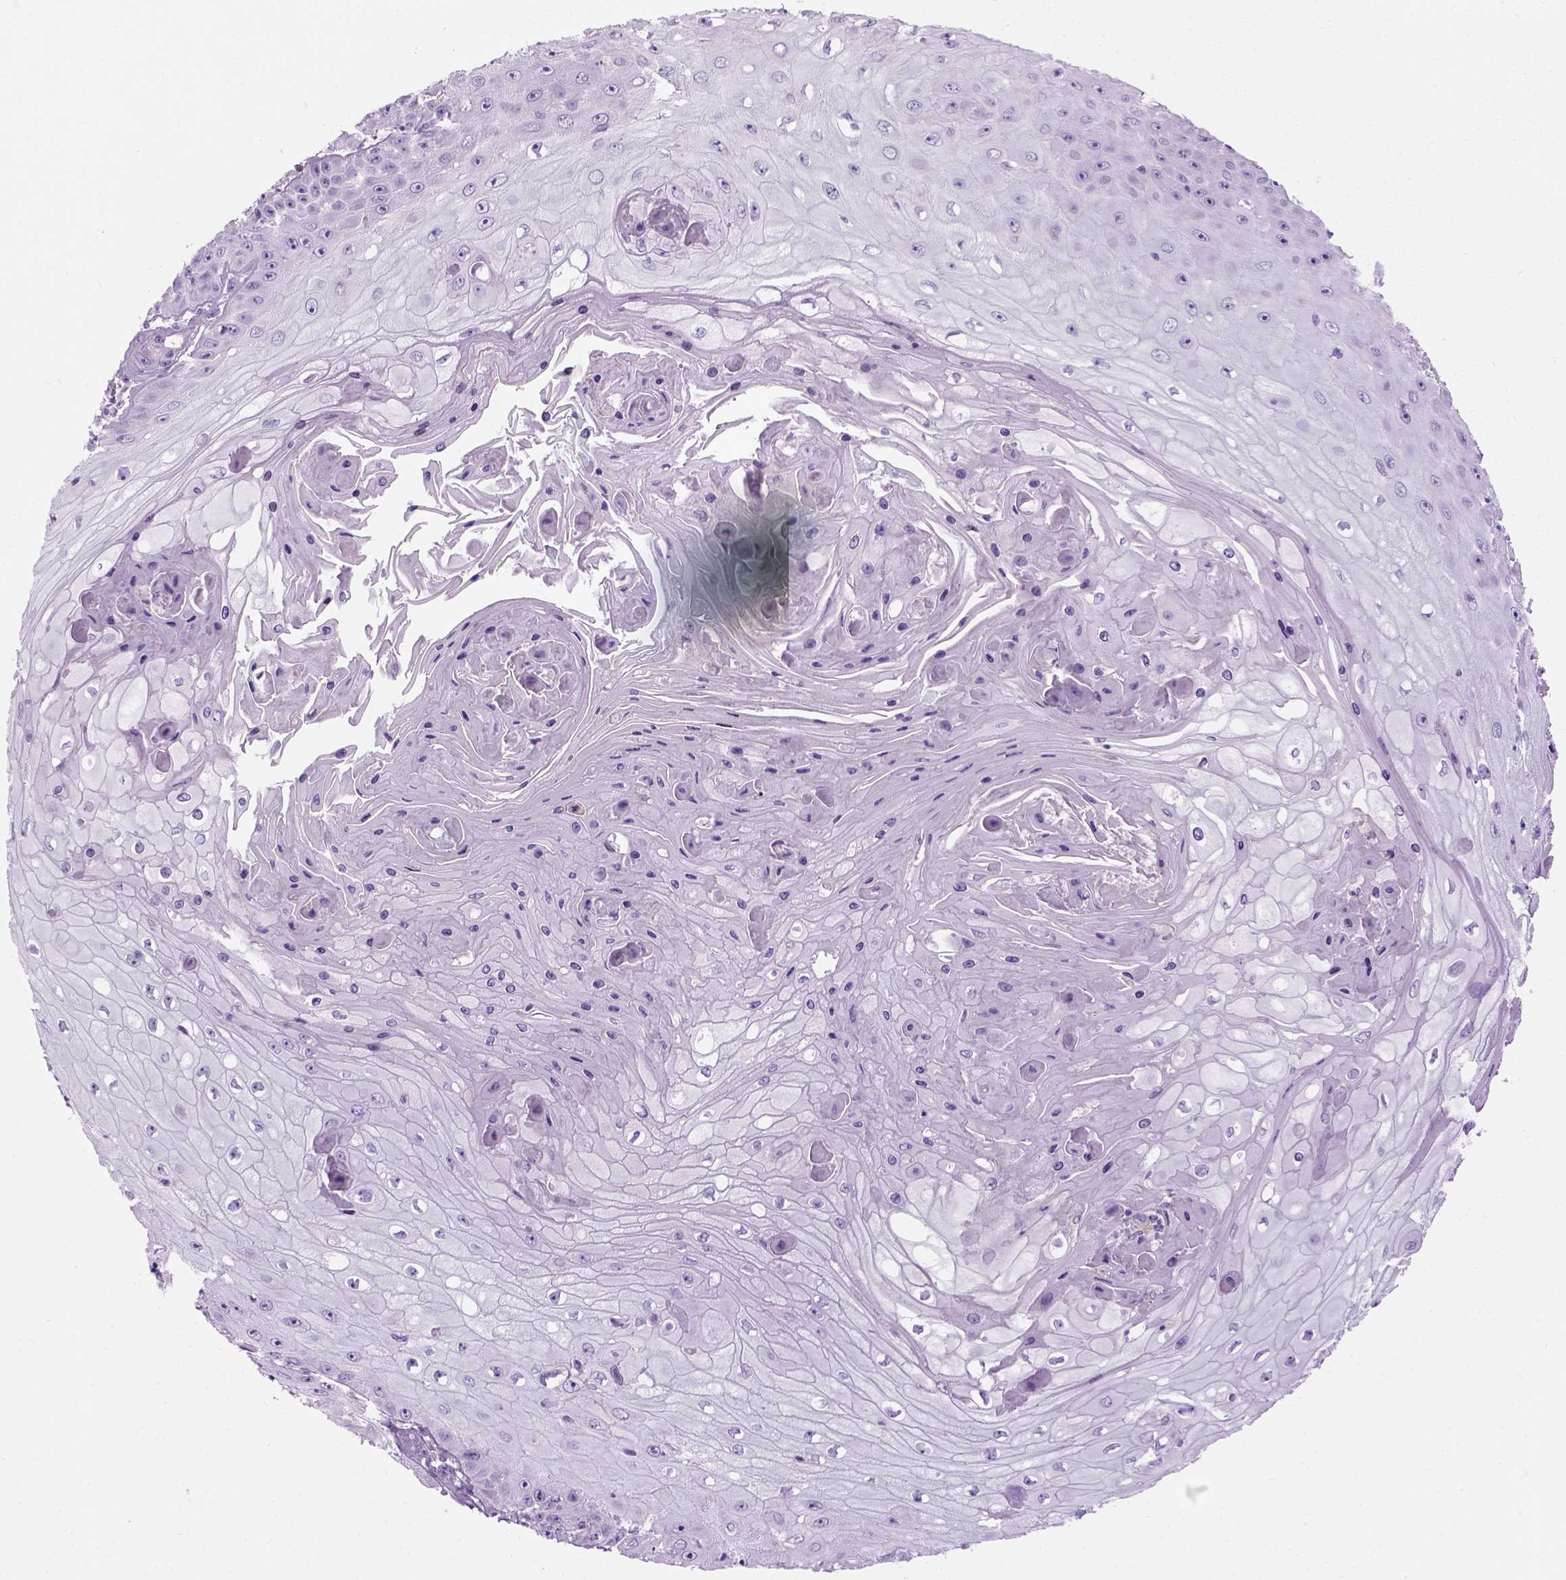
{"staining": {"intensity": "negative", "quantity": "none", "location": "none"}, "tissue": "skin cancer", "cell_type": "Tumor cells", "image_type": "cancer", "snomed": [{"axis": "morphology", "description": "Squamous cell carcinoma, NOS"}, {"axis": "topography", "description": "Skin"}], "caption": "Immunohistochemistry (IHC) micrograph of human squamous cell carcinoma (skin) stained for a protein (brown), which demonstrates no expression in tumor cells.", "gene": "GABRB2", "patient": {"sex": "male", "age": 70}}